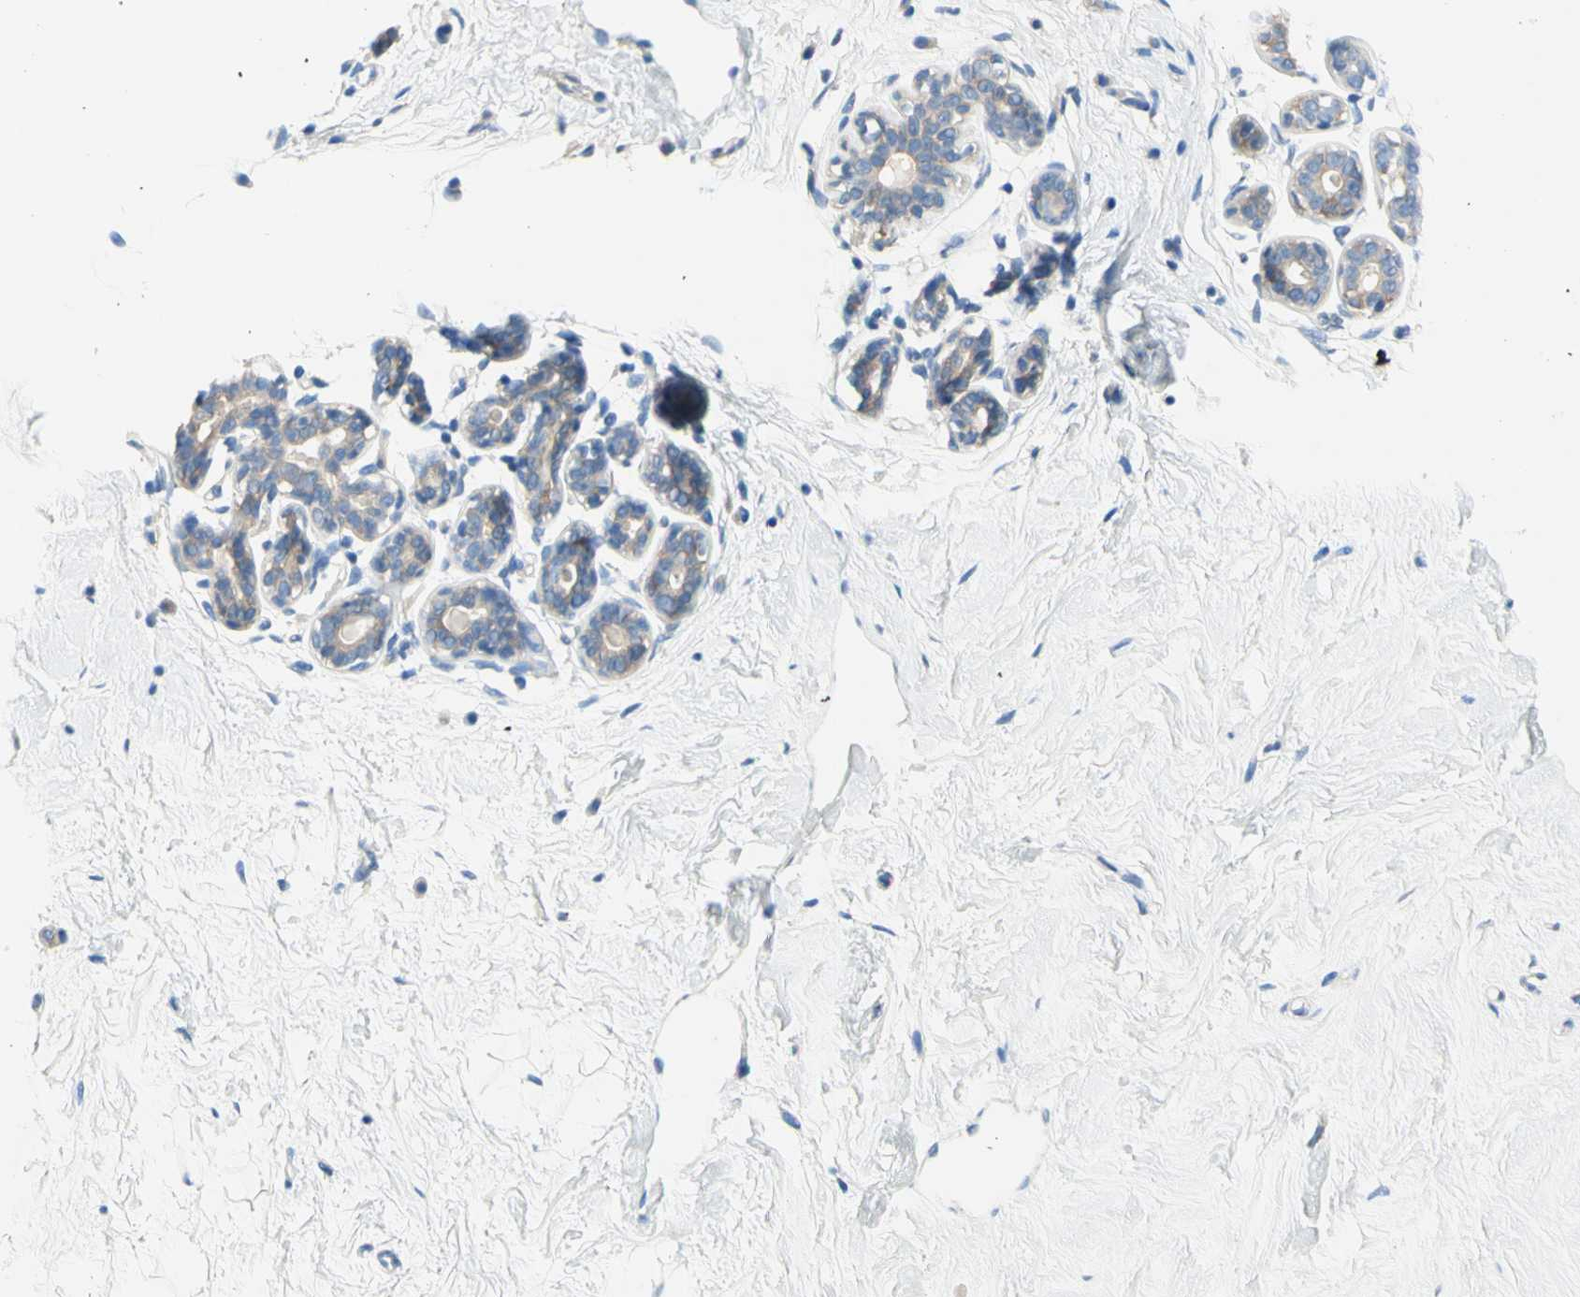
{"staining": {"intensity": "negative", "quantity": "none", "location": "none"}, "tissue": "breast", "cell_type": "Adipocytes", "image_type": "normal", "snomed": [{"axis": "morphology", "description": "Normal tissue, NOS"}, {"axis": "topography", "description": "Breast"}], "caption": "Immunohistochemical staining of unremarkable human breast exhibits no significant positivity in adipocytes. The staining is performed using DAB (3,3'-diaminobenzidine) brown chromogen with nuclei counter-stained in using hematoxylin.", "gene": "F3", "patient": {"sex": "female", "age": 23}}